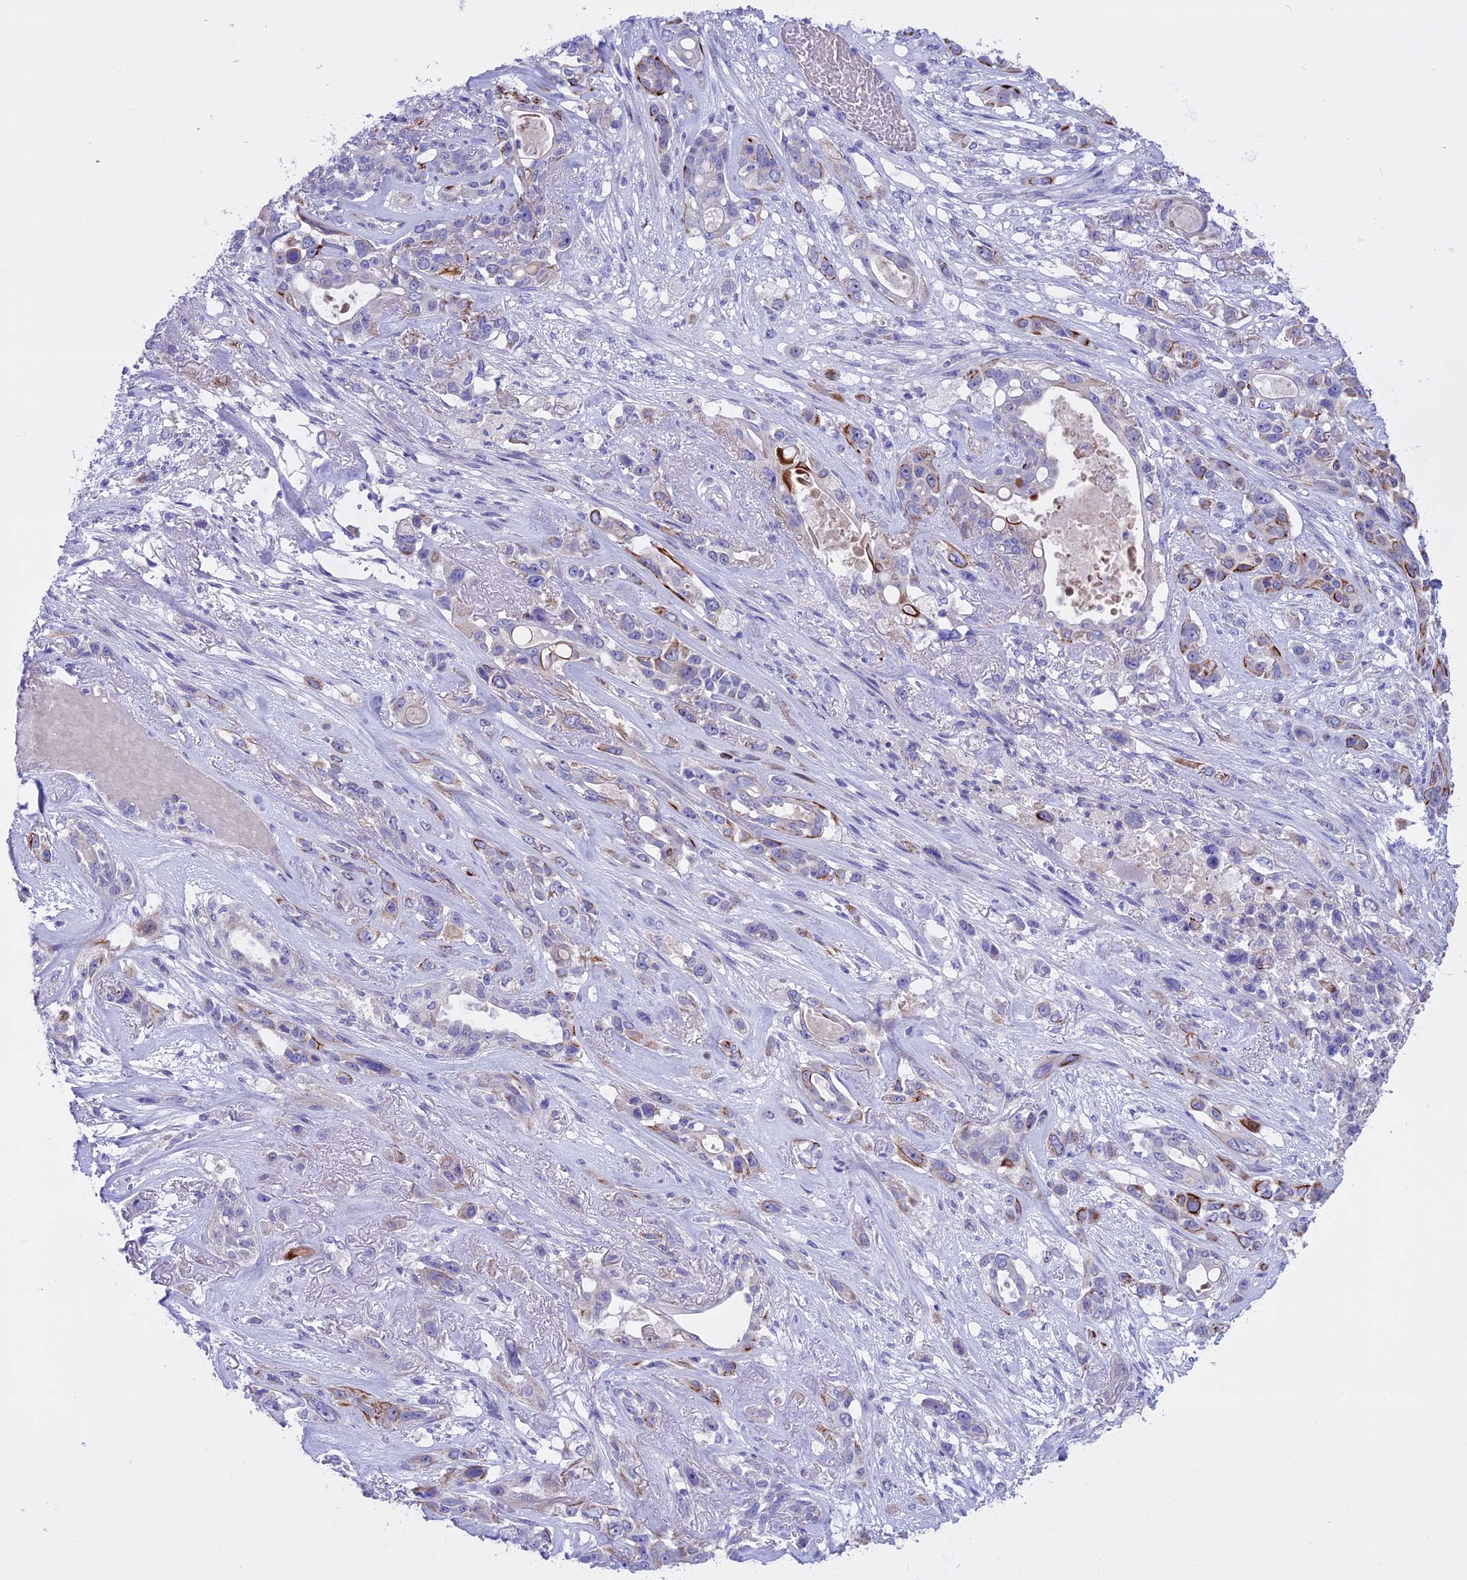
{"staining": {"intensity": "moderate", "quantity": "<25%", "location": "cytoplasmic/membranous"}, "tissue": "lung cancer", "cell_type": "Tumor cells", "image_type": "cancer", "snomed": [{"axis": "morphology", "description": "Squamous cell carcinoma, NOS"}, {"axis": "topography", "description": "Lung"}], "caption": "Immunohistochemical staining of lung squamous cell carcinoma shows low levels of moderate cytoplasmic/membranous protein expression in about <25% of tumor cells.", "gene": "TMEM138", "patient": {"sex": "female", "age": 70}}